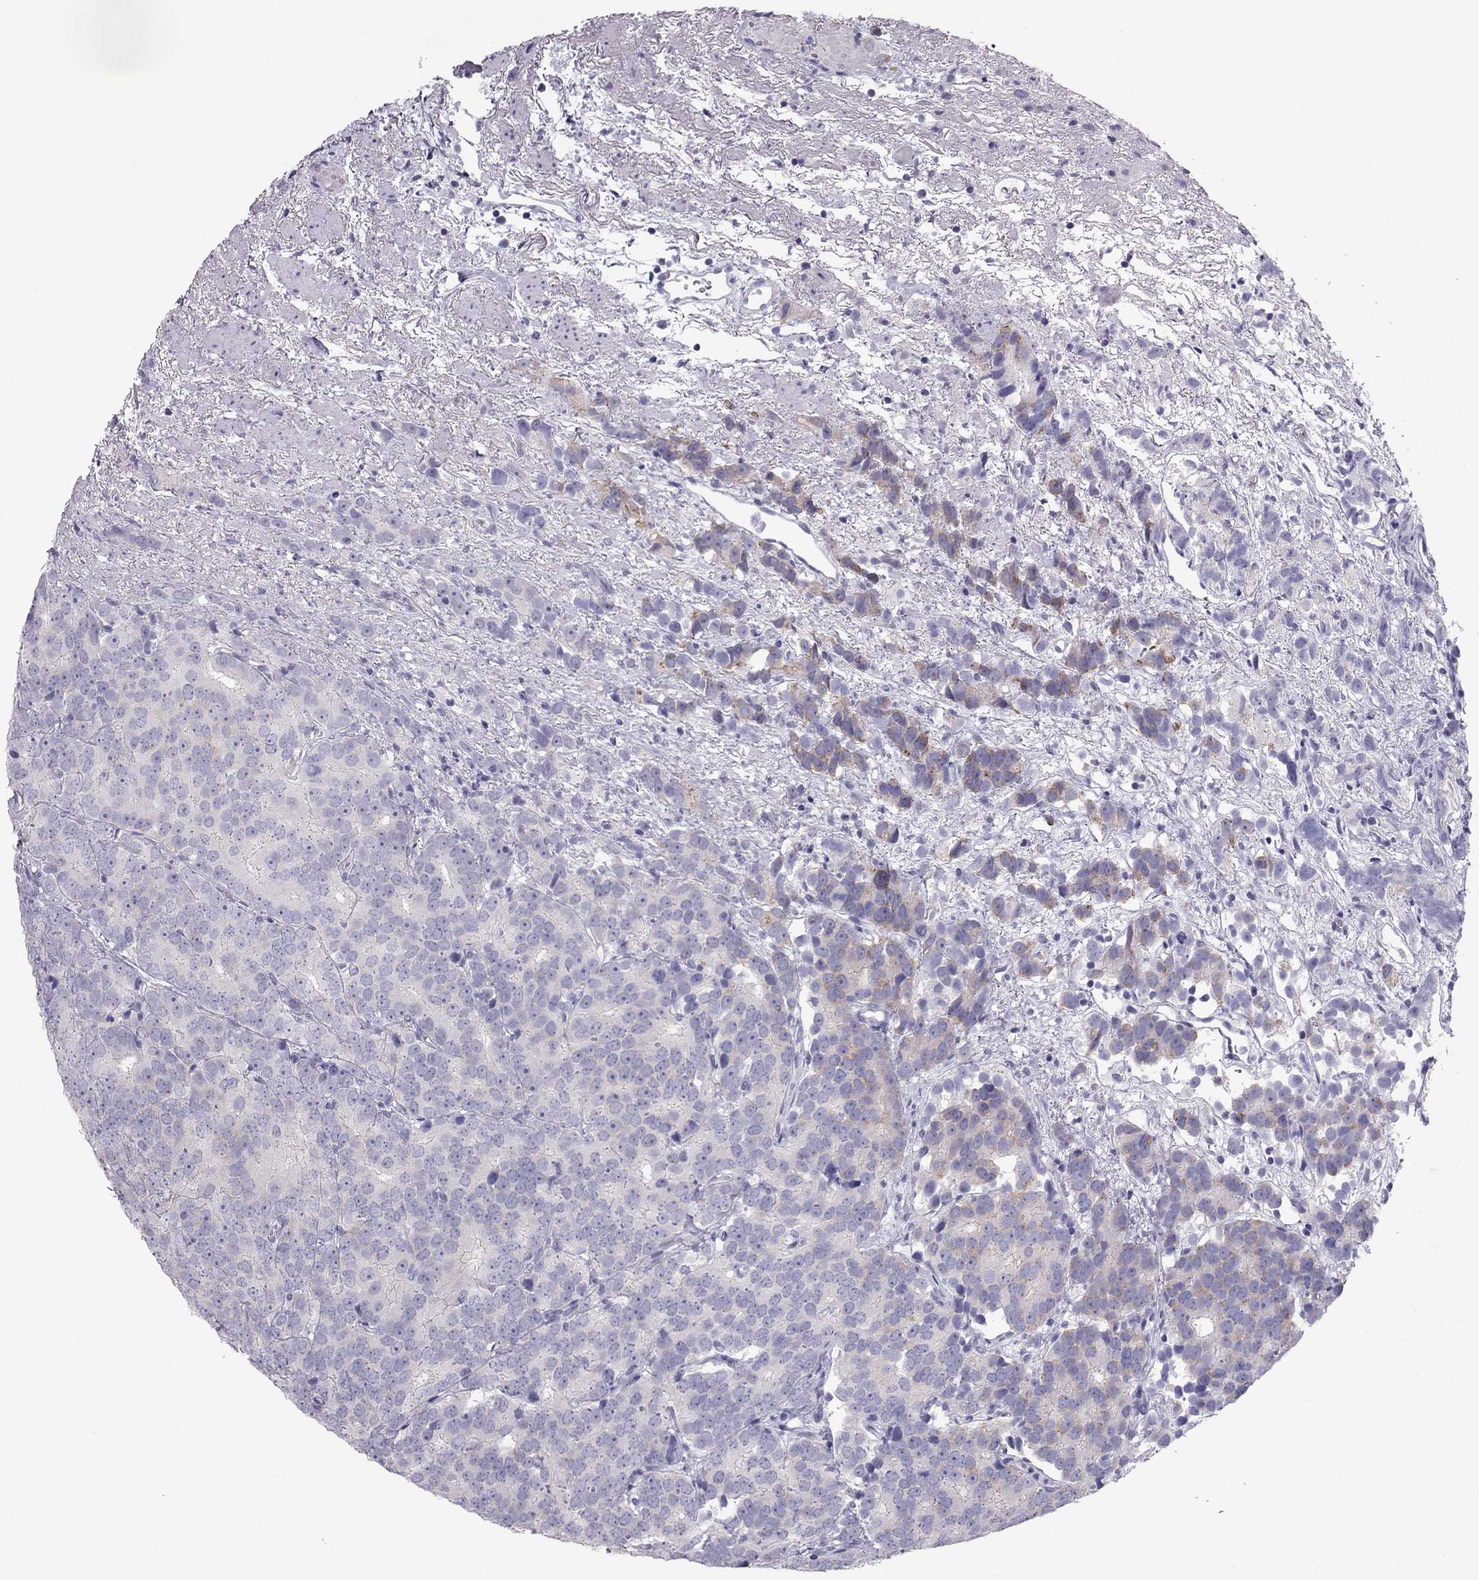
{"staining": {"intensity": "weak", "quantity": "<25%", "location": "cytoplasmic/membranous"}, "tissue": "prostate cancer", "cell_type": "Tumor cells", "image_type": "cancer", "snomed": [{"axis": "morphology", "description": "Adenocarcinoma, High grade"}, {"axis": "topography", "description": "Prostate"}], "caption": "There is no significant staining in tumor cells of high-grade adenocarcinoma (prostate).", "gene": "TEX14", "patient": {"sex": "male", "age": 90}}